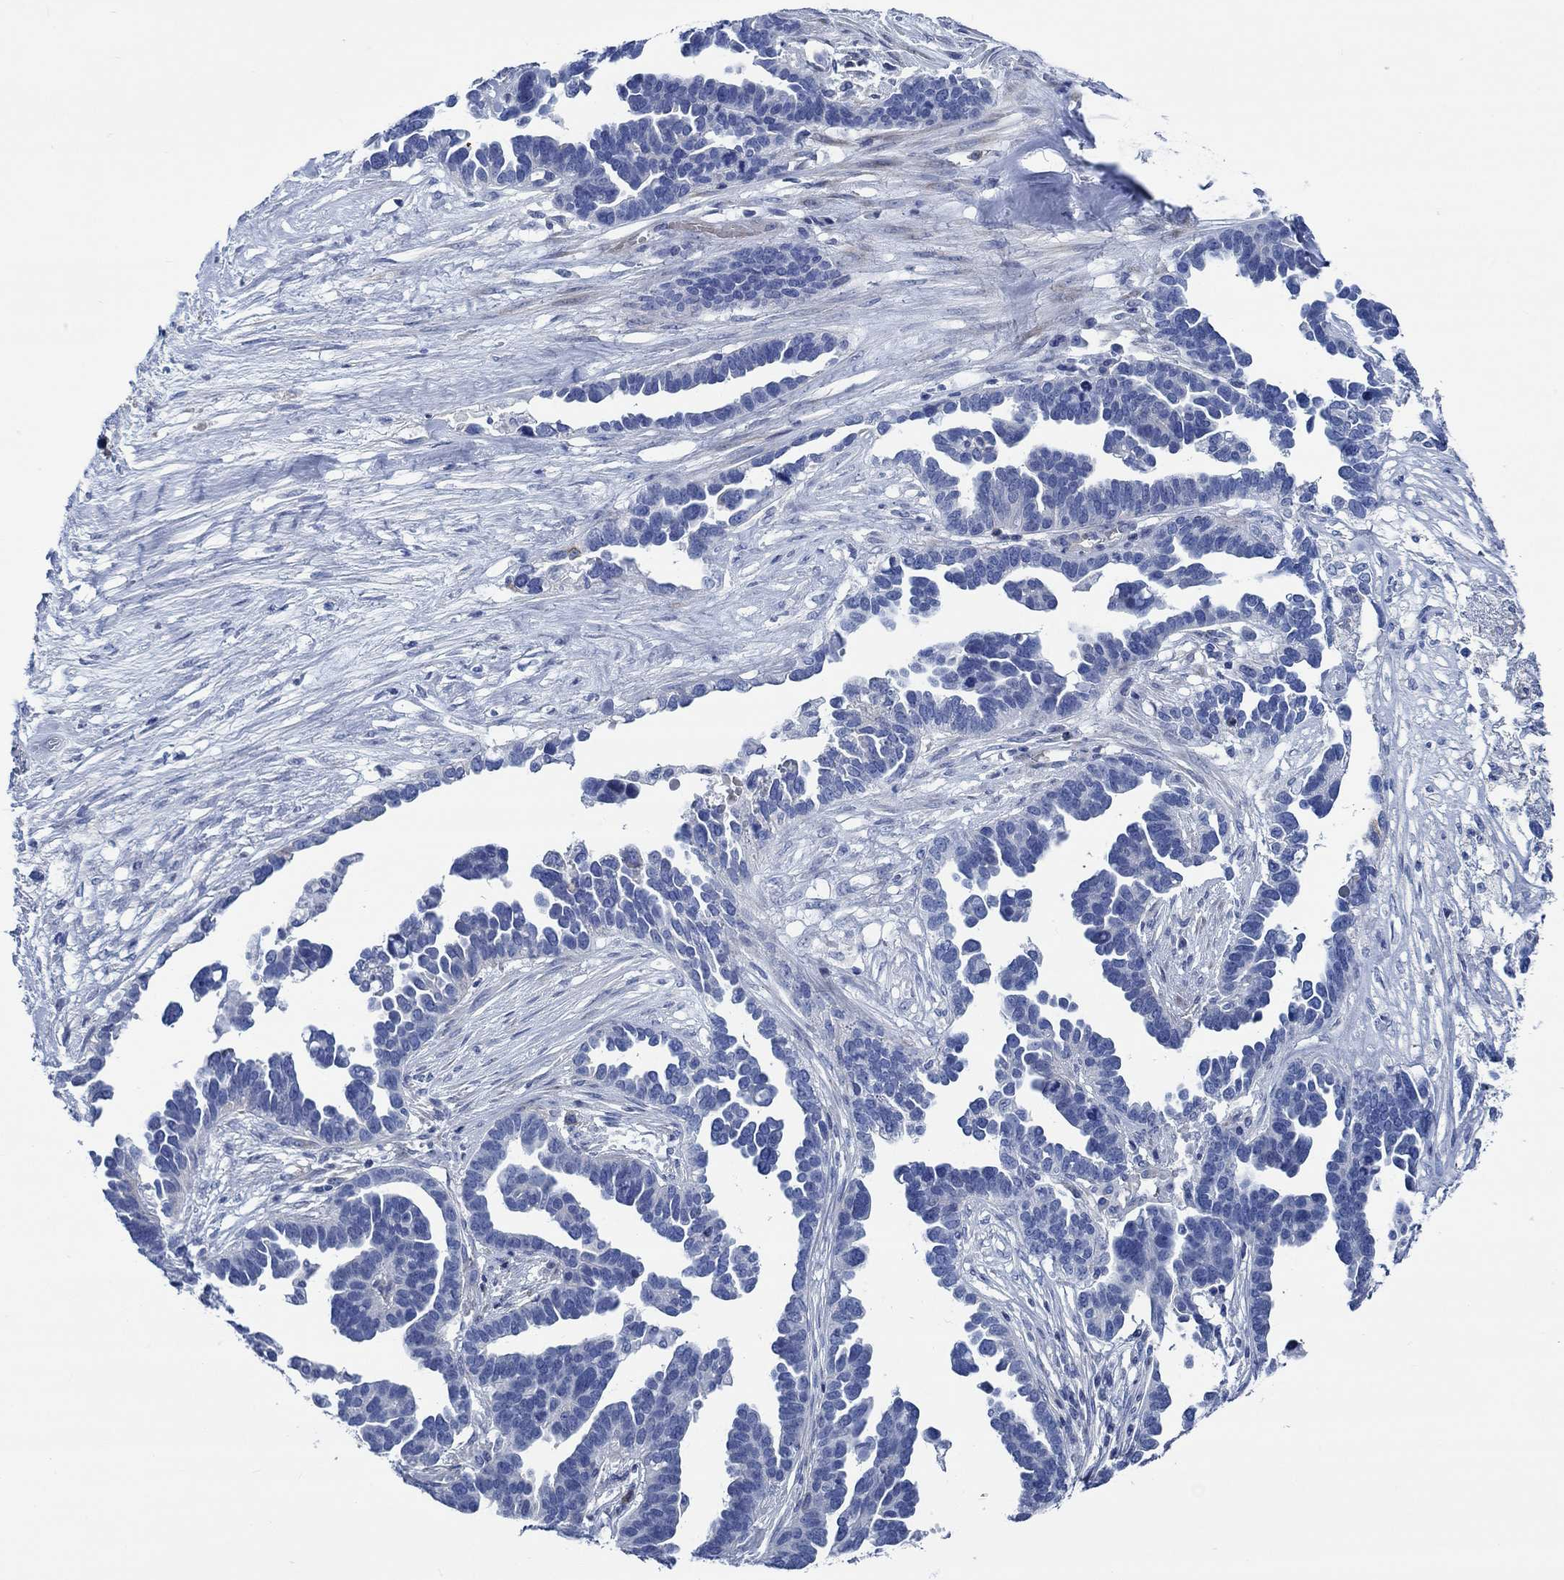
{"staining": {"intensity": "negative", "quantity": "none", "location": "none"}, "tissue": "ovarian cancer", "cell_type": "Tumor cells", "image_type": "cancer", "snomed": [{"axis": "morphology", "description": "Cystadenocarcinoma, serous, NOS"}, {"axis": "topography", "description": "Ovary"}], "caption": "IHC micrograph of neoplastic tissue: human ovarian cancer (serous cystadenocarcinoma) stained with DAB (3,3'-diaminobenzidine) reveals no significant protein expression in tumor cells. (DAB (3,3'-diaminobenzidine) immunohistochemistry visualized using brightfield microscopy, high magnification).", "gene": "SVEP1", "patient": {"sex": "female", "age": 54}}